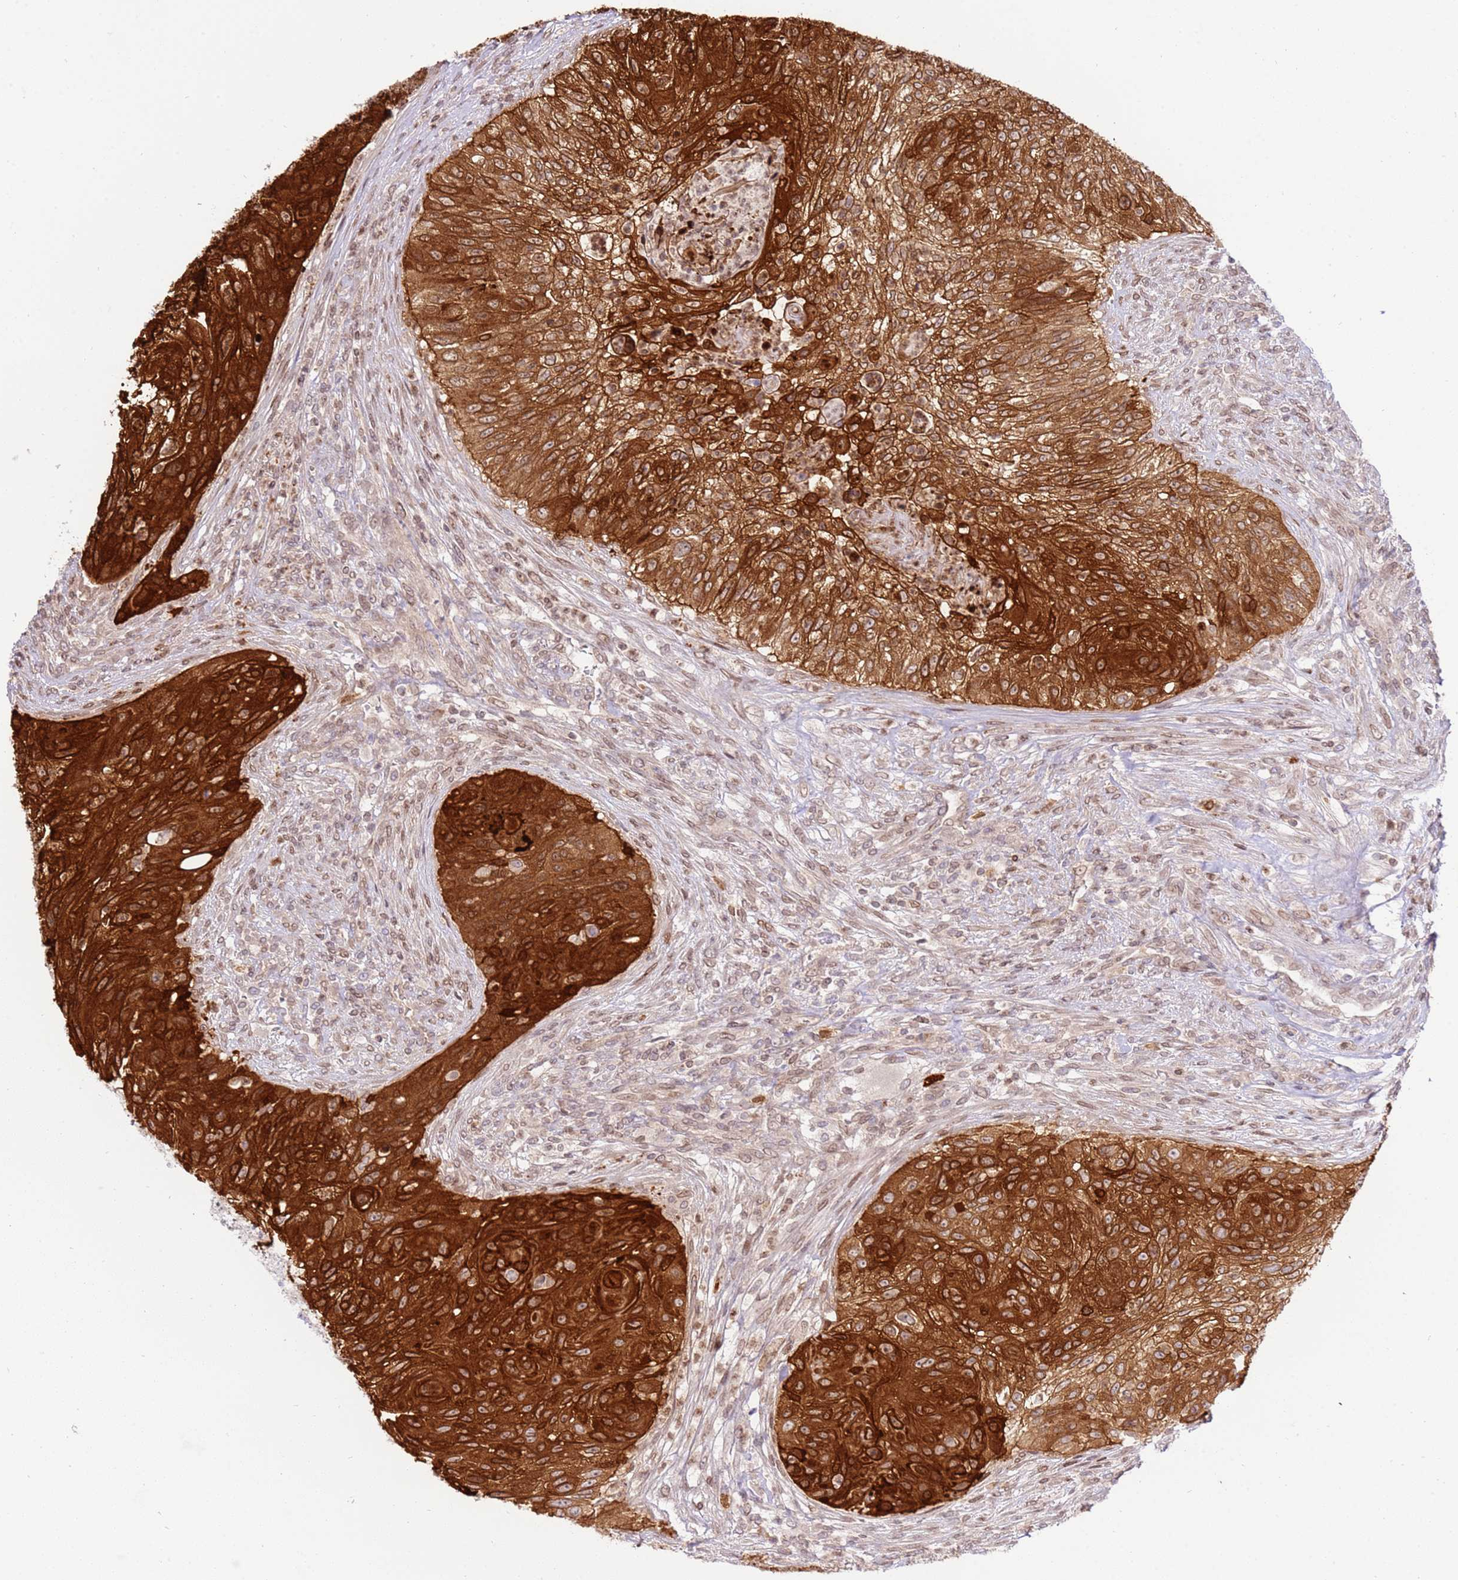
{"staining": {"intensity": "strong", "quantity": ">75%", "location": "cytoplasmic/membranous"}, "tissue": "urothelial cancer", "cell_type": "Tumor cells", "image_type": "cancer", "snomed": [{"axis": "morphology", "description": "Urothelial carcinoma, High grade"}, {"axis": "topography", "description": "Urinary bladder"}], "caption": "Urothelial carcinoma (high-grade) stained for a protein shows strong cytoplasmic/membranous positivity in tumor cells.", "gene": "TRIM37", "patient": {"sex": "female", "age": 60}}